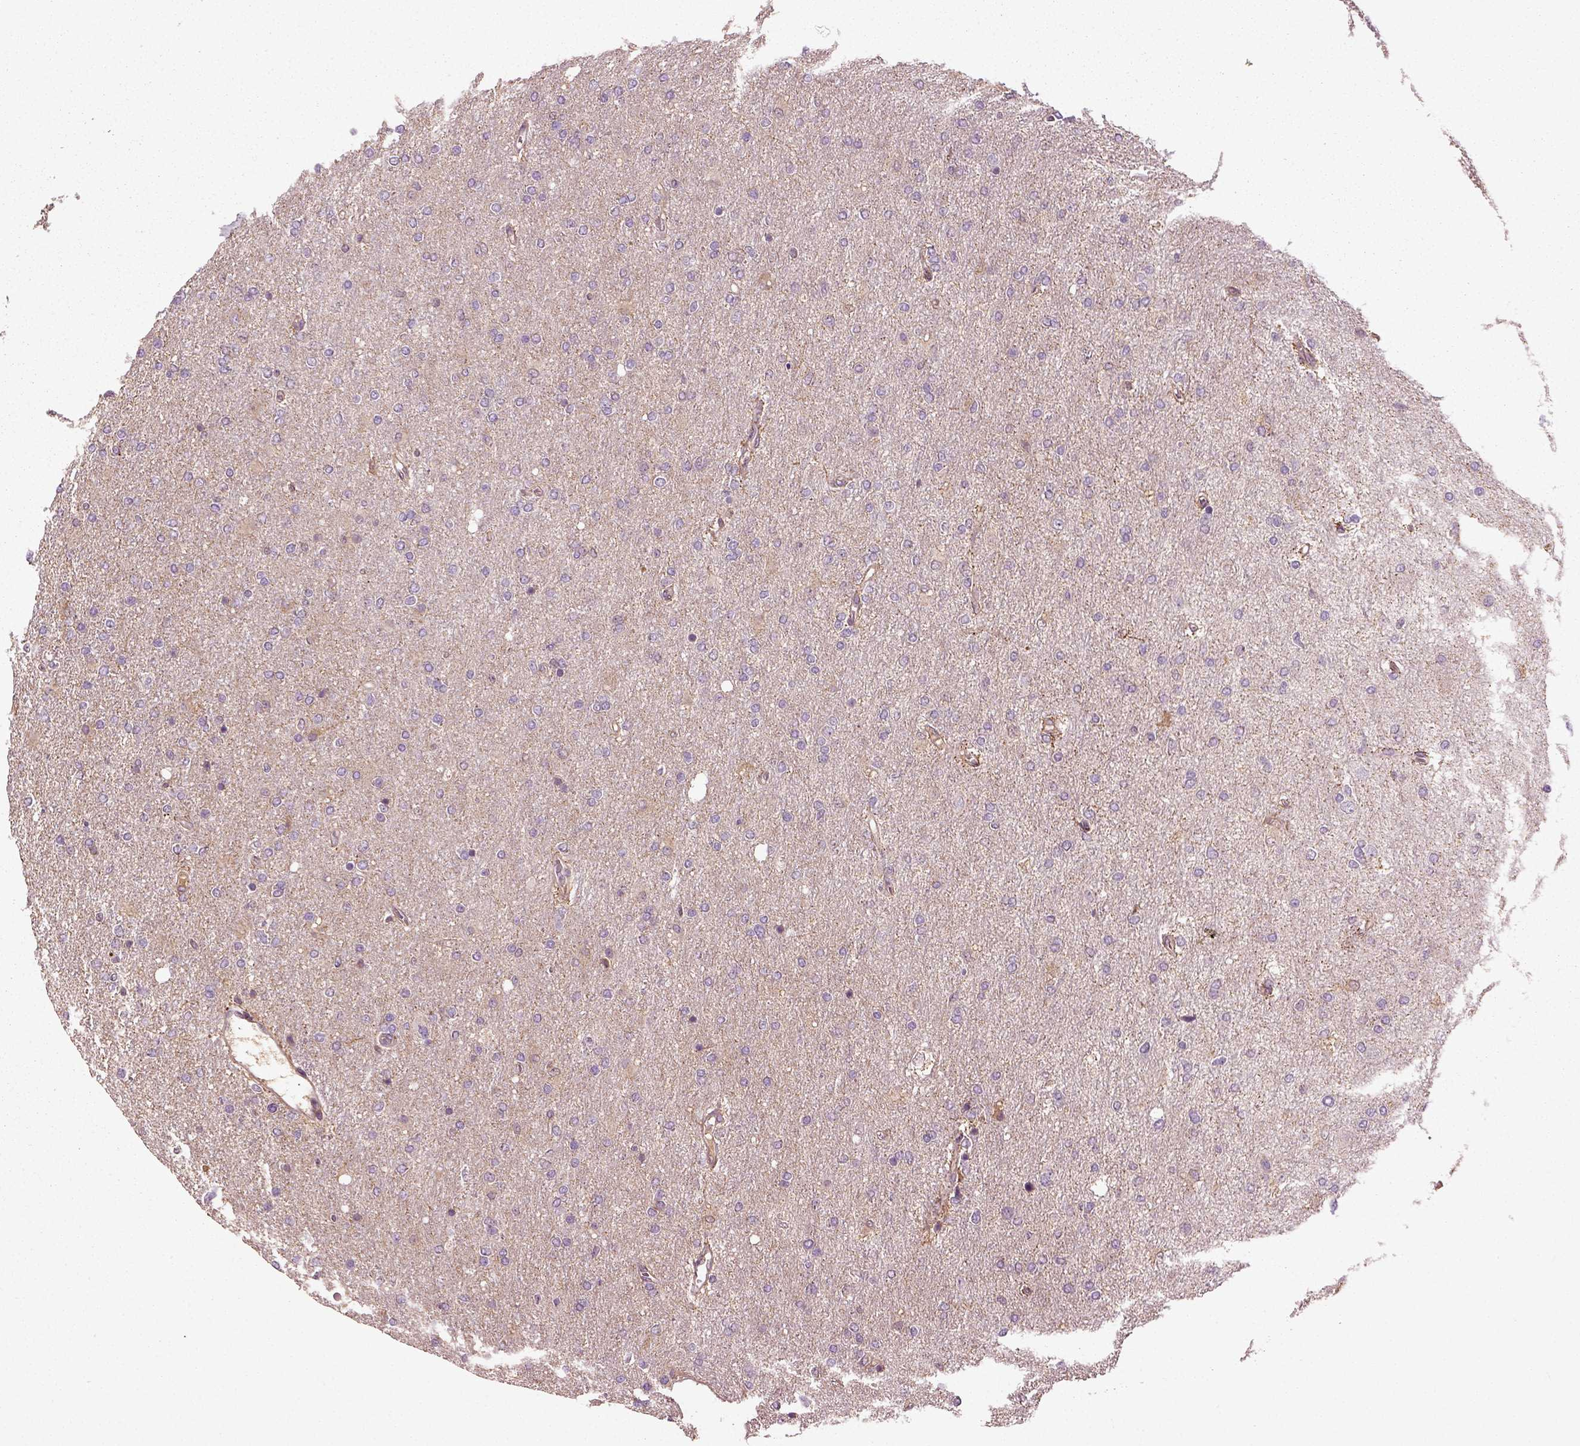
{"staining": {"intensity": "negative", "quantity": "none", "location": "none"}, "tissue": "glioma", "cell_type": "Tumor cells", "image_type": "cancer", "snomed": [{"axis": "morphology", "description": "Glioma, malignant, High grade"}, {"axis": "topography", "description": "Cerebral cortex"}], "caption": "IHC of malignant glioma (high-grade) demonstrates no staining in tumor cells.", "gene": "ERV3-1", "patient": {"sex": "male", "age": 70}}